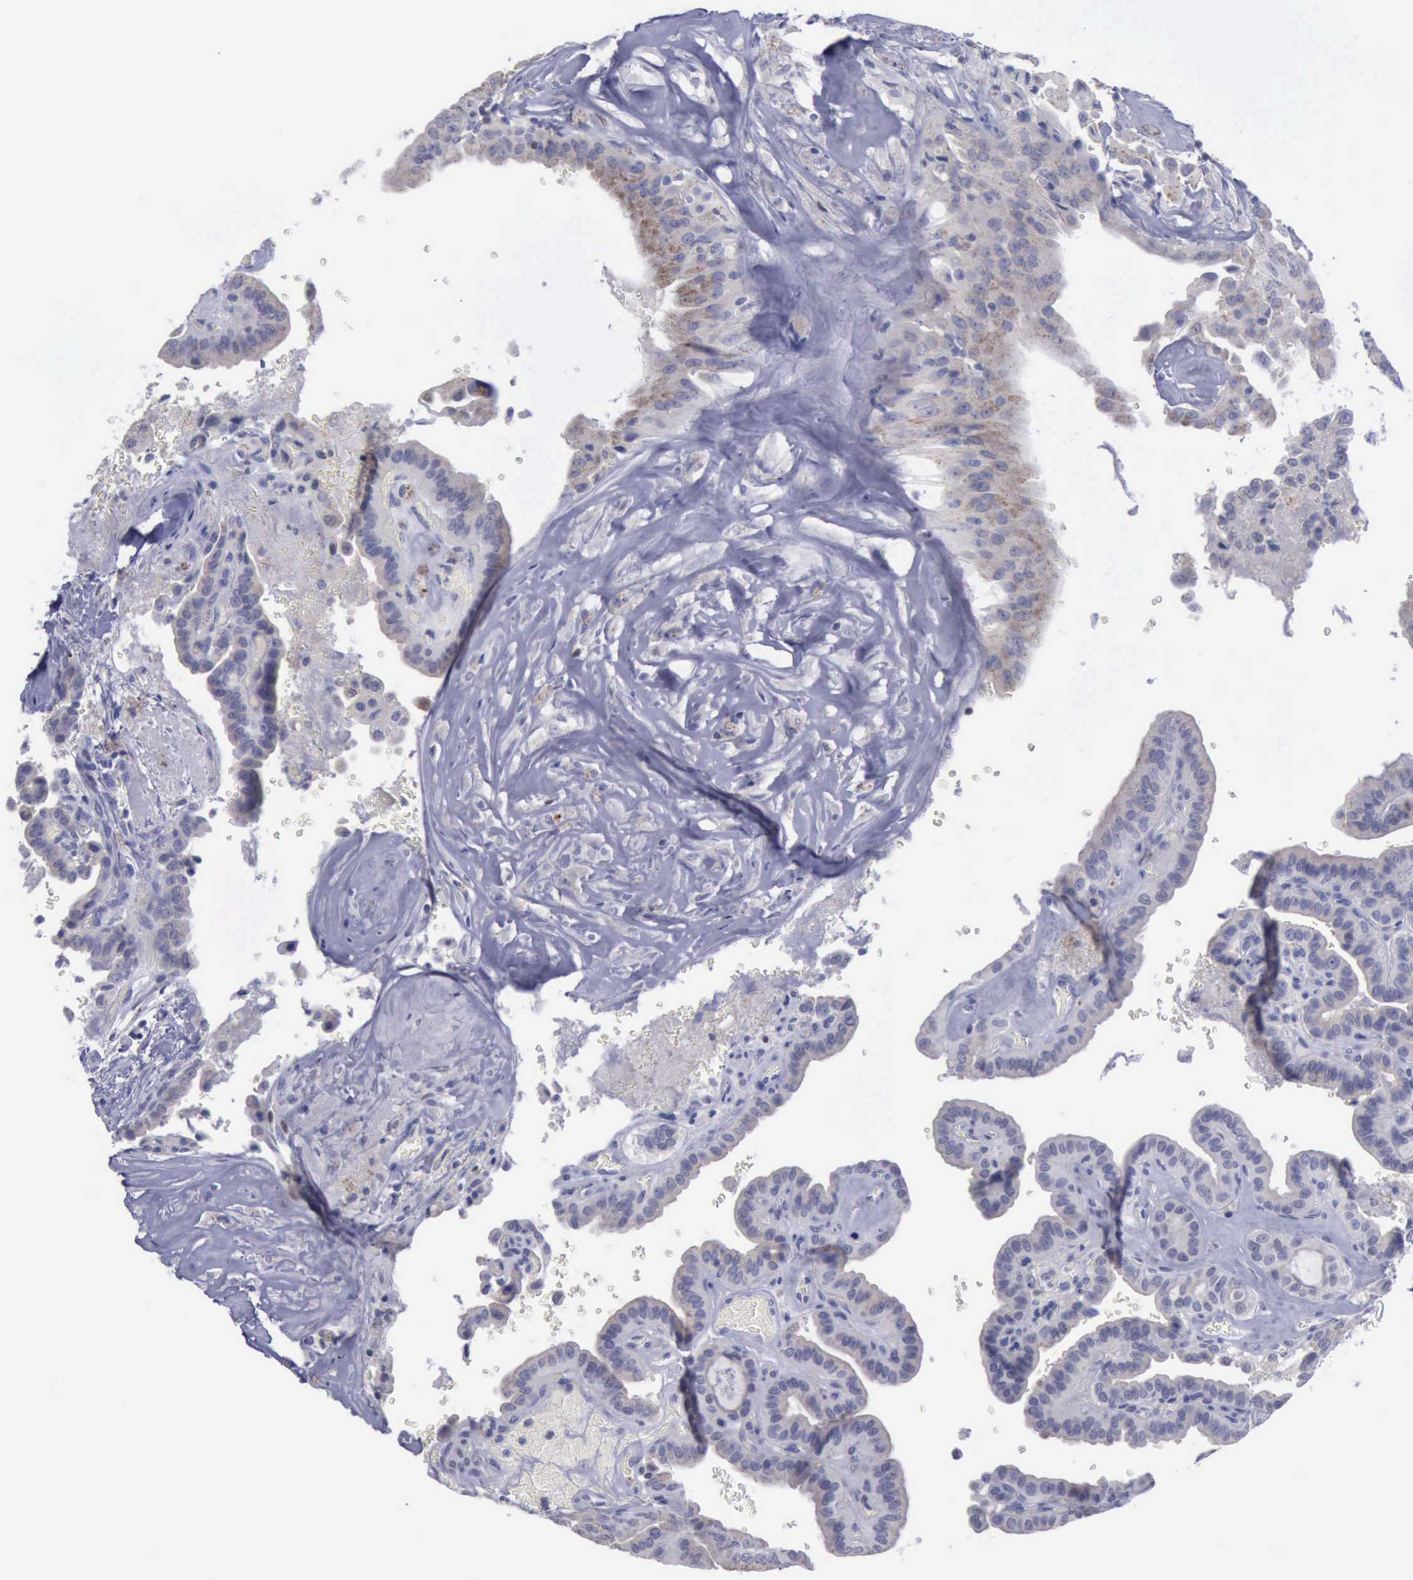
{"staining": {"intensity": "negative", "quantity": "none", "location": "none"}, "tissue": "thyroid cancer", "cell_type": "Tumor cells", "image_type": "cancer", "snomed": [{"axis": "morphology", "description": "Papillary adenocarcinoma, NOS"}, {"axis": "topography", "description": "Thyroid gland"}], "caption": "High power microscopy photomicrograph of an immunohistochemistry micrograph of thyroid papillary adenocarcinoma, revealing no significant expression in tumor cells.", "gene": "SATB2", "patient": {"sex": "male", "age": 87}}